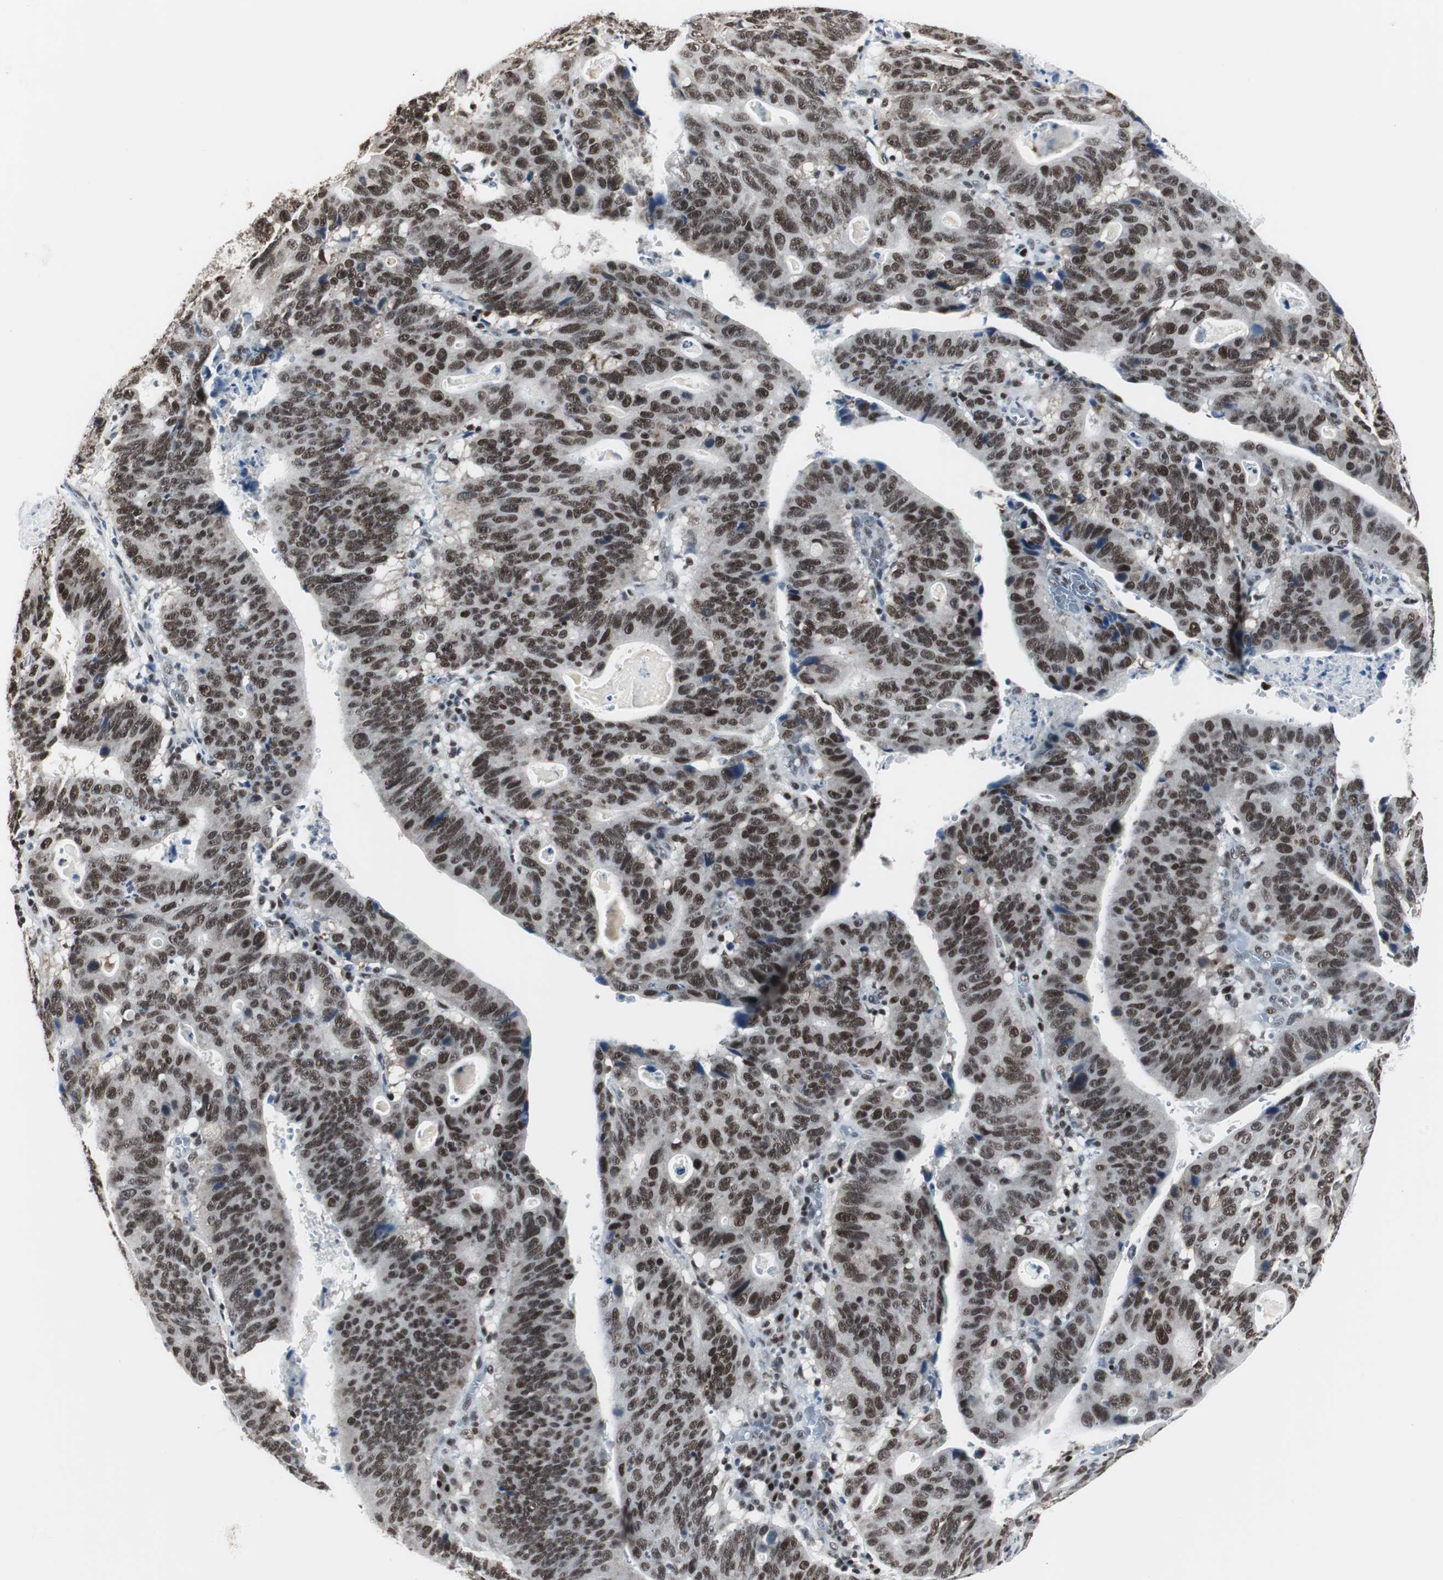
{"staining": {"intensity": "moderate", "quantity": ">75%", "location": "nuclear"}, "tissue": "stomach cancer", "cell_type": "Tumor cells", "image_type": "cancer", "snomed": [{"axis": "morphology", "description": "Adenocarcinoma, NOS"}, {"axis": "topography", "description": "Stomach"}], "caption": "Protein expression analysis of human stomach cancer reveals moderate nuclear positivity in about >75% of tumor cells.", "gene": "RAD9A", "patient": {"sex": "male", "age": 59}}